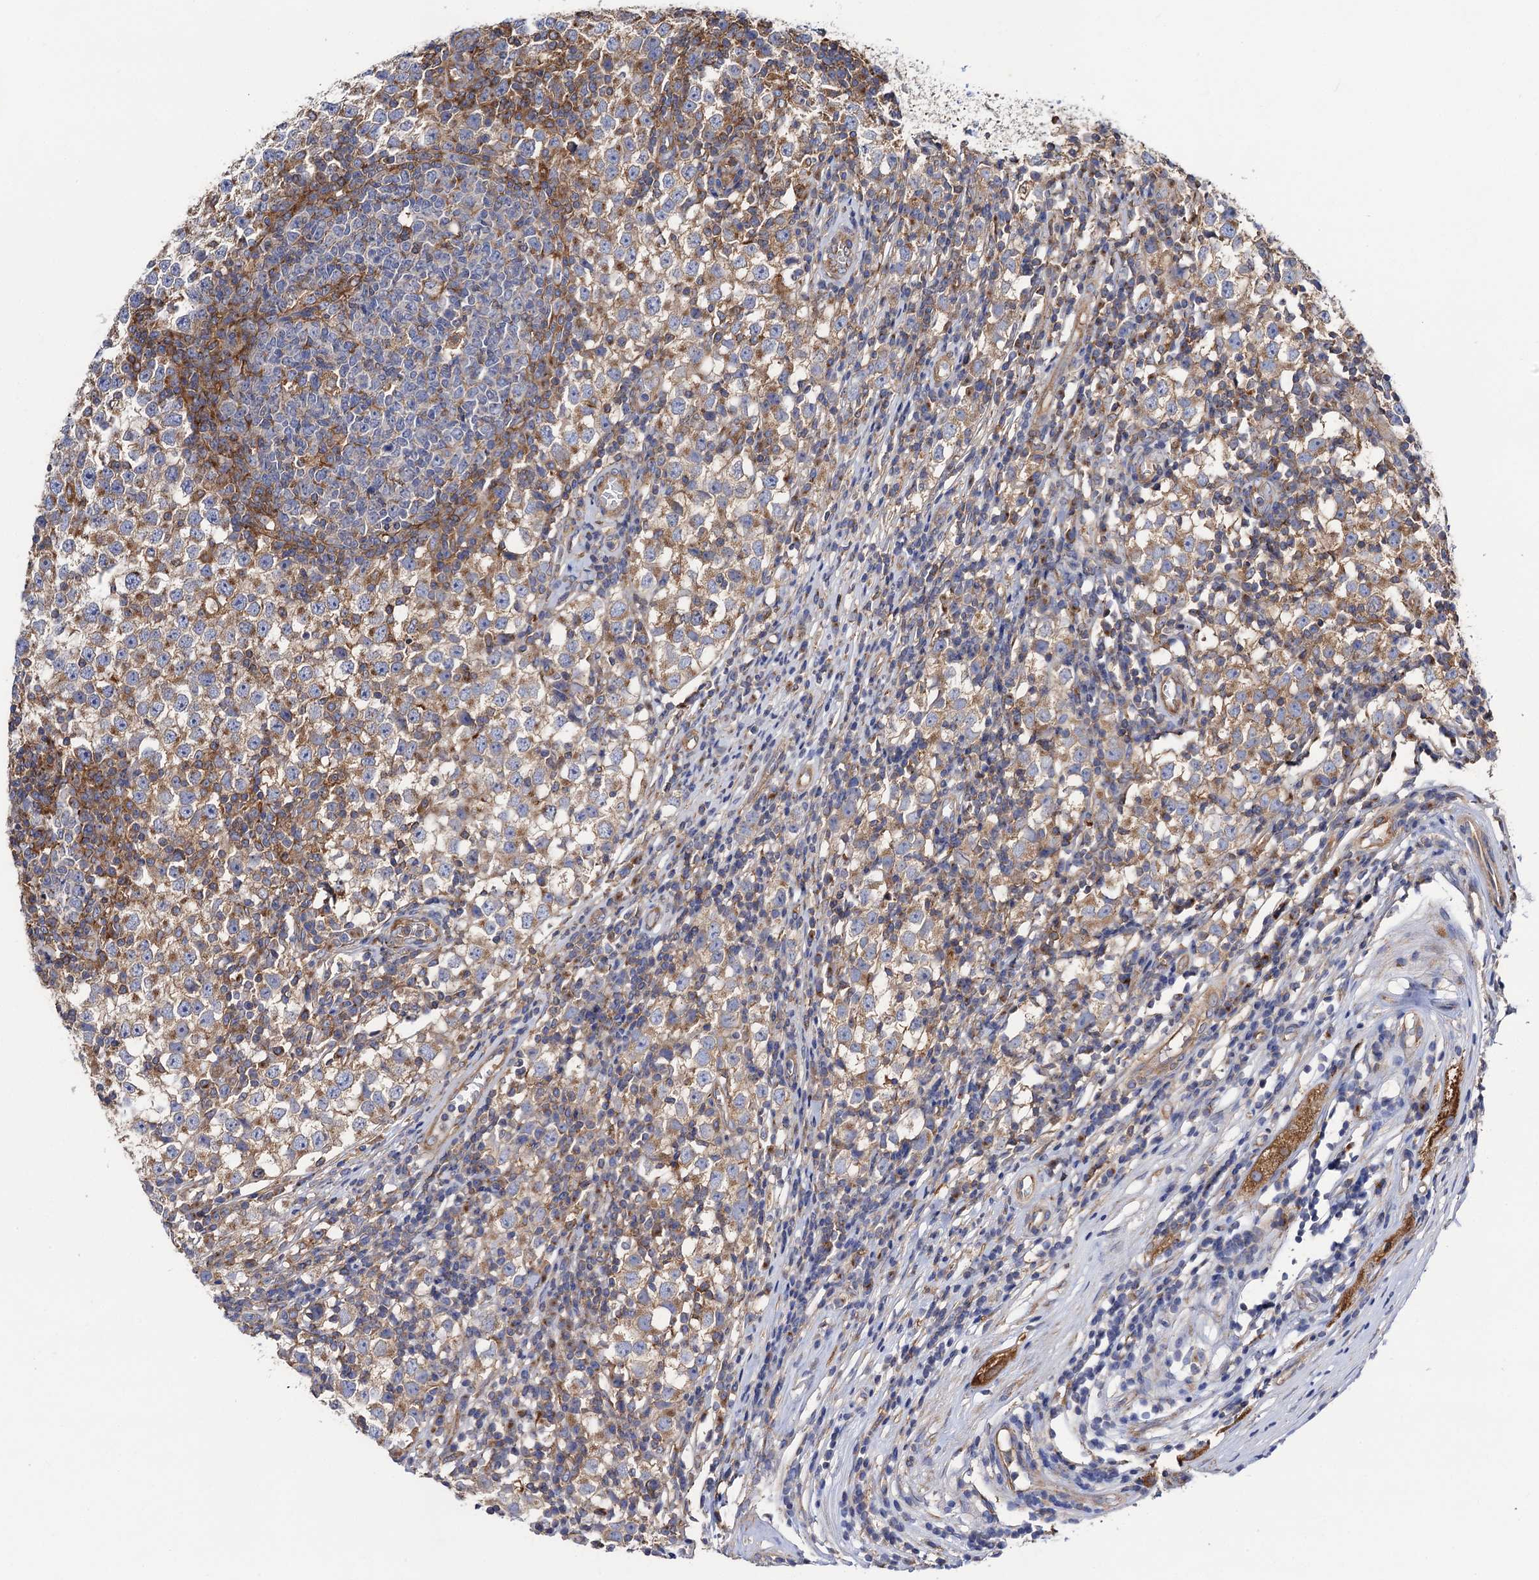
{"staining": {"intensity": "moderate", "quantity": "<25%", "location": "cytoplasmic/membranous"}, "tissue": "testis cancer", "cell_type": "Tumor cells", "image_type": "cancer", "snomed": [{"axis": "morphology", "description": "Seminoma, NOS"}, {"axis": "topography", "description": "Testis"}], "caption": "Human testis cancer stained with a brown dye exhibits moderate cytoplasmic/membranous positive staining in approximately <25% of tumor cells.", "gene": "DYDC1", "patient": {"sex": "male", "age": 65}}